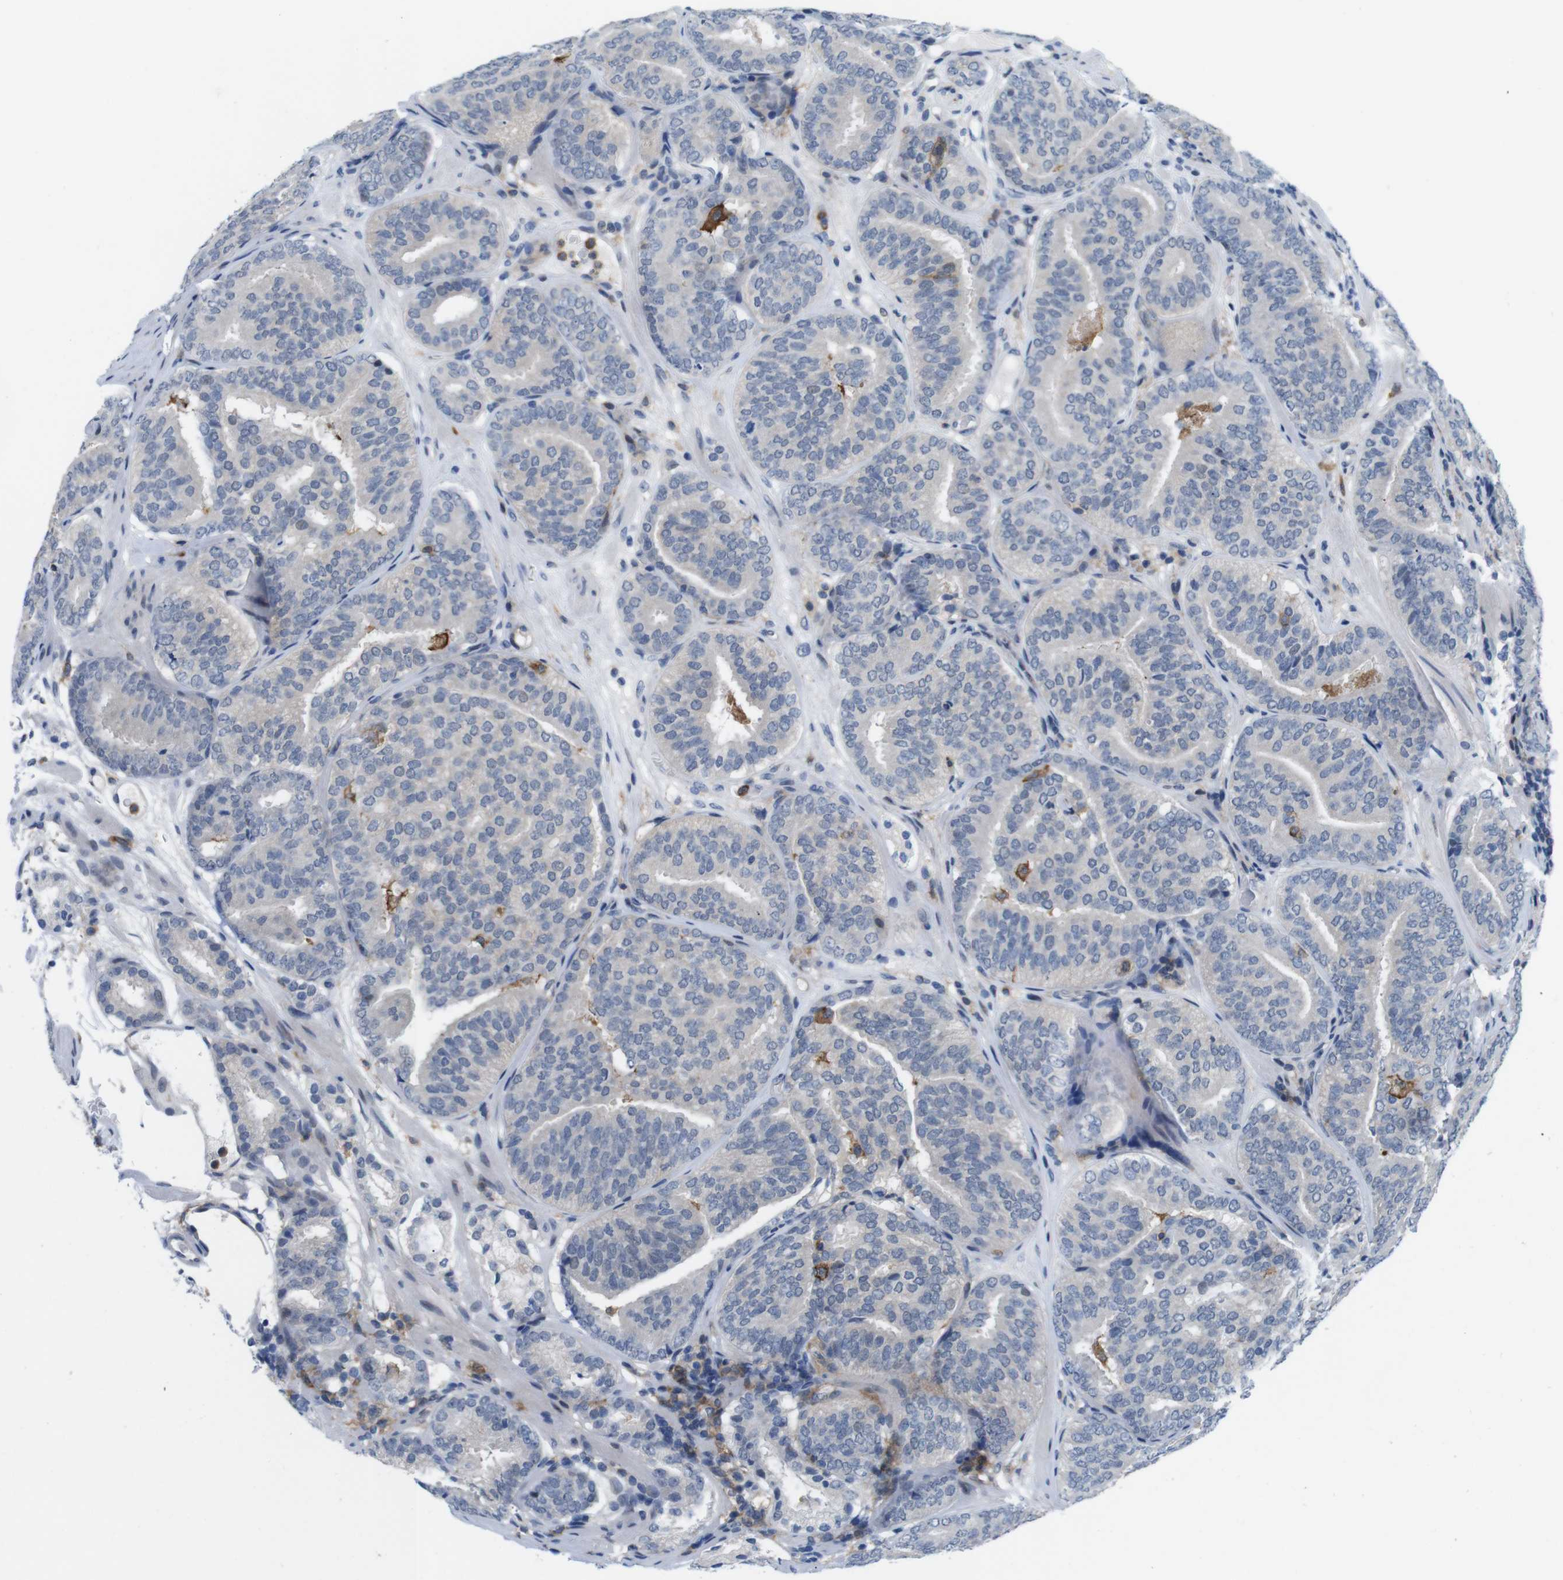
{"staining": {"intensity": "negative", "quantity": "none", "location": "none"}, "tissue": "prostate cancer", "cell_type": "Tumor cells", "image_type": "cancer", "snomed": [{"axis": "morphology", "description": "Adenocarcinoma, Low grade"}, {"axis": "topography", "description": "Prostate"}], "caption": "An immunohistochemistry (IHC) histopathology image of prostate cancer is shown. There is no staining in tumor cells of prostate cancer. Brightfield microscopy of IHC stained with DAB (brown) and hematoxylin (blue), captured at high magnification.", "gene": "CD300C", "patient": {"sex": "male", "age": 69}}